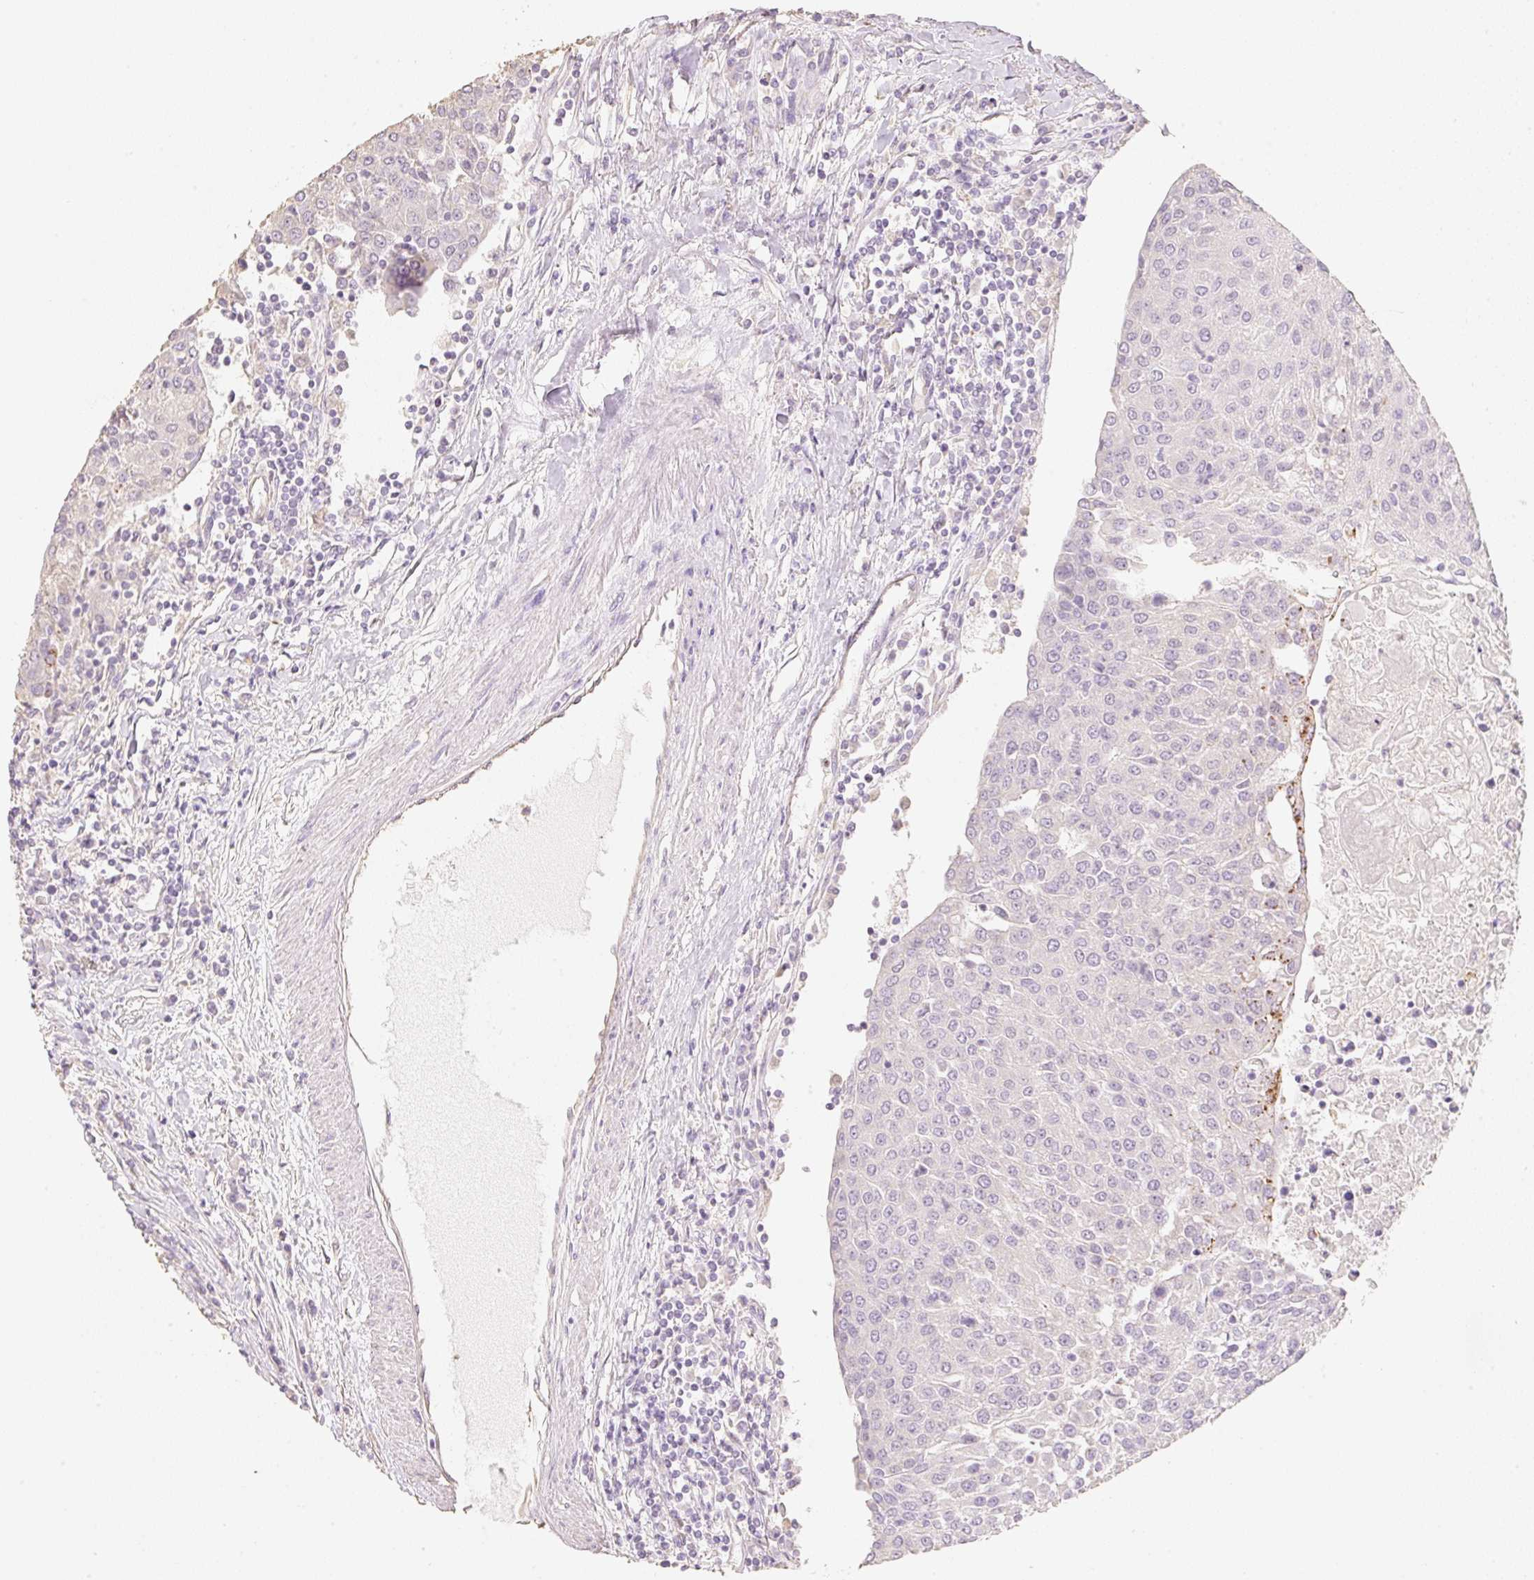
{"staining": {"intensity": "negative", "quantity": "none", "location": "none"}, "tissue": "urothelial cancer", "cell_type": "Tumor cells", "image_type": "cancer", "snomed": [{"axis": "morphology", "description": "Urothelial carcinoma, High grade"}, {"axis": "topography", "description": "Urinary bladder"}], "caption": "The histopathology image exhibits no significant staining in tumor cells of urothelial cancer. The staining is performed using DAB brown chromogen with nuclei counter-stained in using hematoxylin.", "gene": "MBOAT7", "patient": {"sex": "female", "age": 85}}